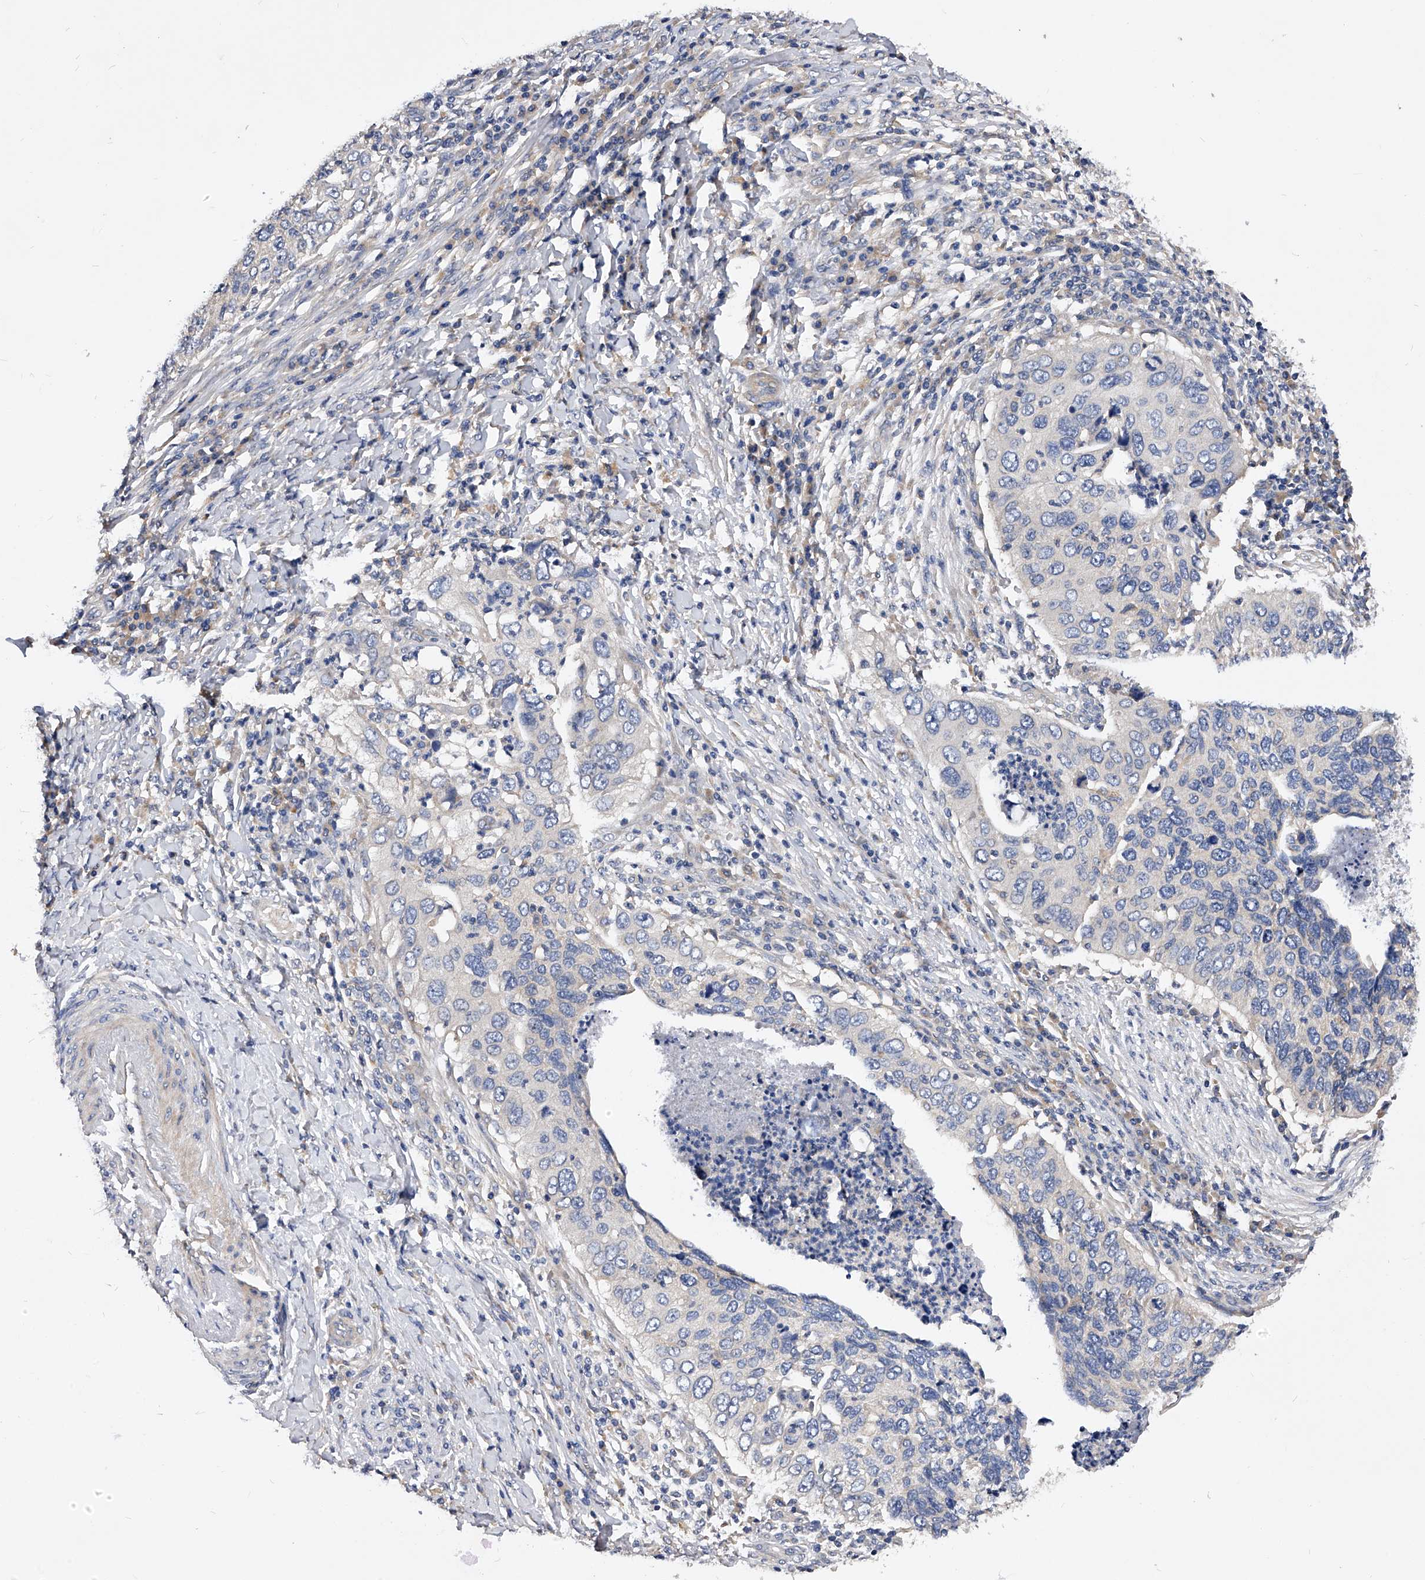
{"staining": {"intensity": "negative", "quantity": "none", "location": "none"}, "tissue": "cervical cancer", "cell_type": "Tumor cells", "image_type": "cancer", "snomed": [{"axis": "morphology", "description": "Squamous cell carcinoma, NOS"}, {"axis": "topography", "description": "Cervix"}], "caption": "A photomicrograph of cervical cancer (squamous cell carcinoma) stained for a protein displays no brown staining in tumor cells.", "gene": "ARL4C", "patient": {"sex": "female", "age": 38}}